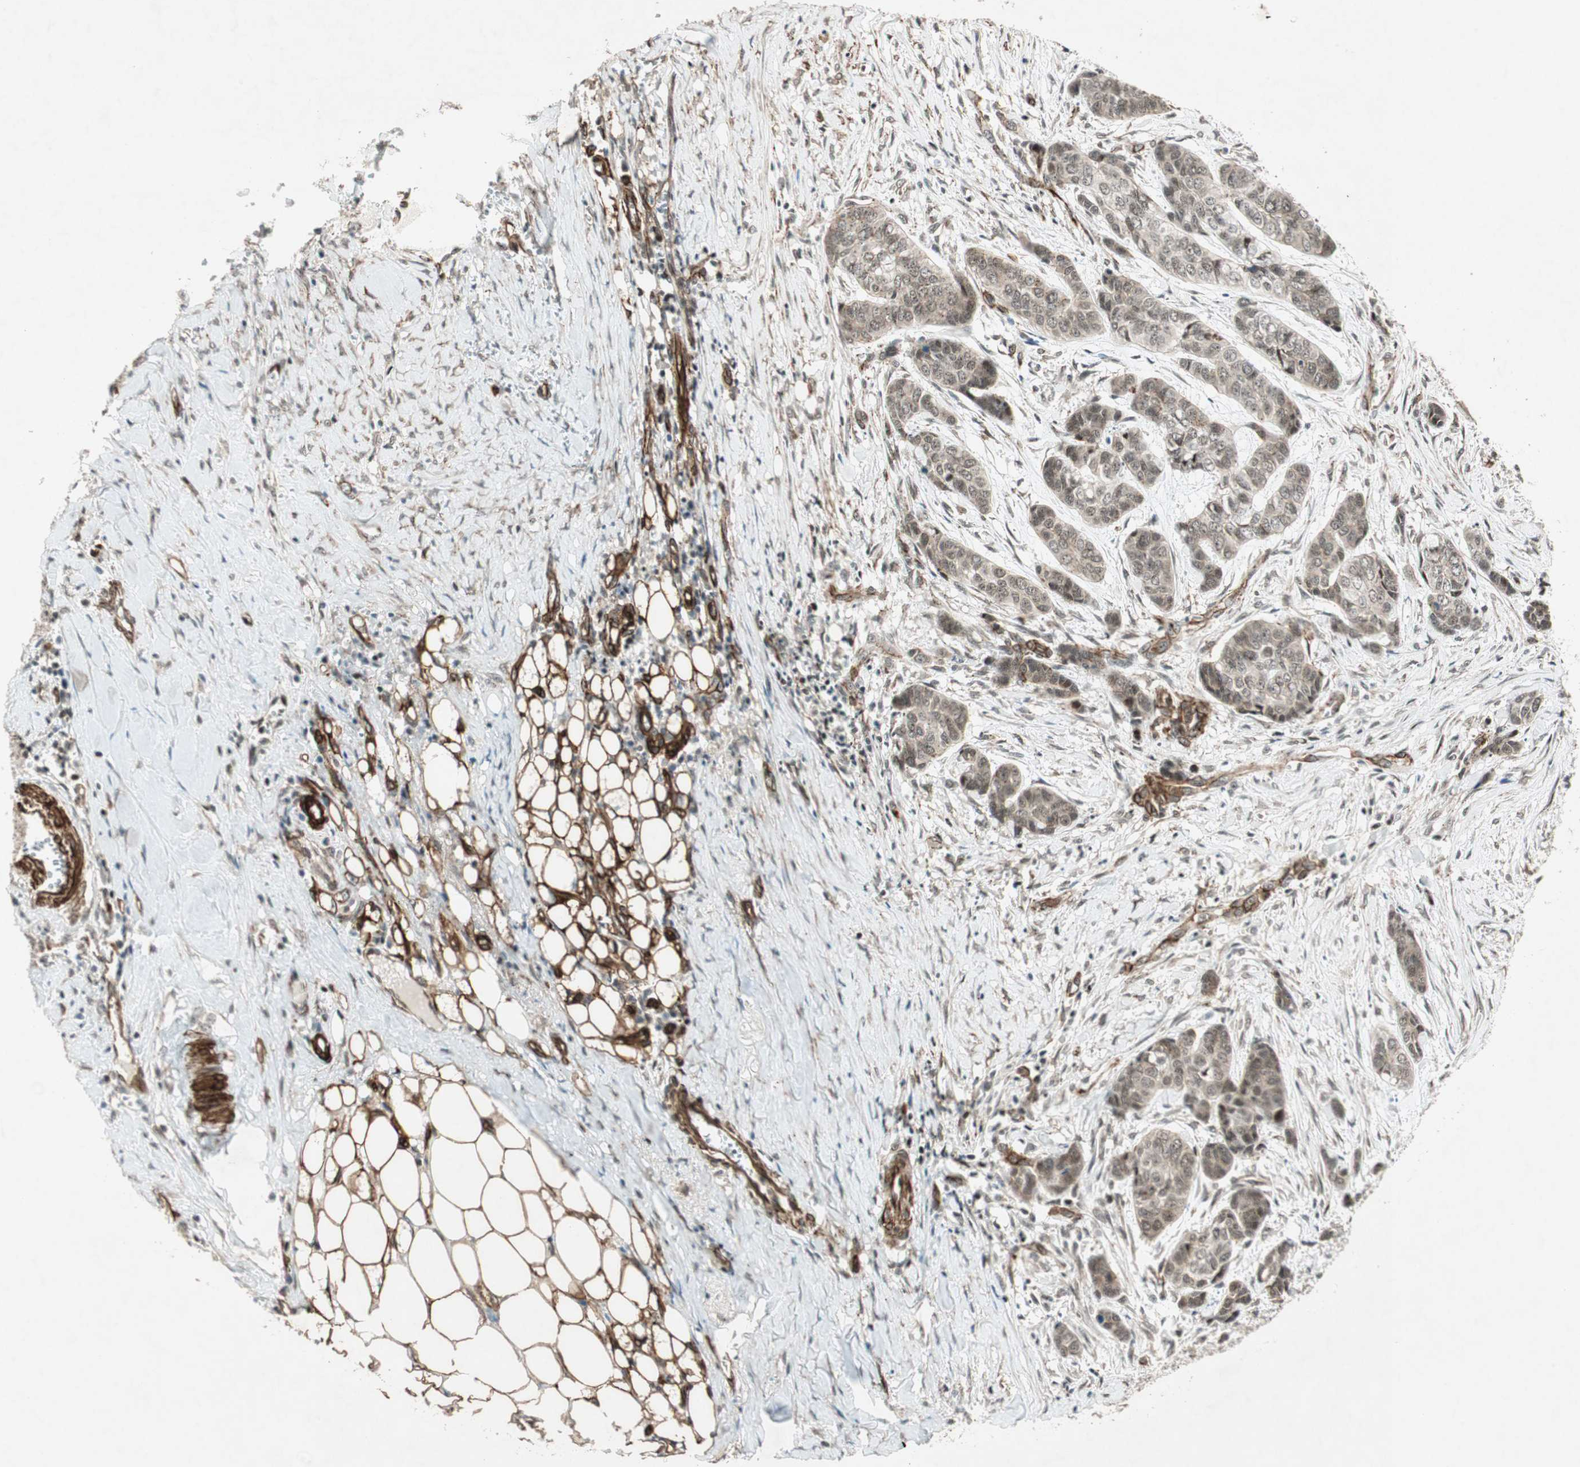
{"staining": {"intensity": "moderate", "quantity": ">75%", "location": "nuclear"}, "tissue": "skin cancer", "cell_type": "Tumor cells", "image_type": "cancer", "snomed": [{"axis": "morphology", "description": "Basal cell carcinoma"}, {"axis": "topography", "description": "Skin"}], "caption": "Moderate nuclear staining is seen in about >75% of tumor cells in skin basal cell carcinoma.", "gene": "CDK19", "patient": {"sex": "female", "age": 64}}